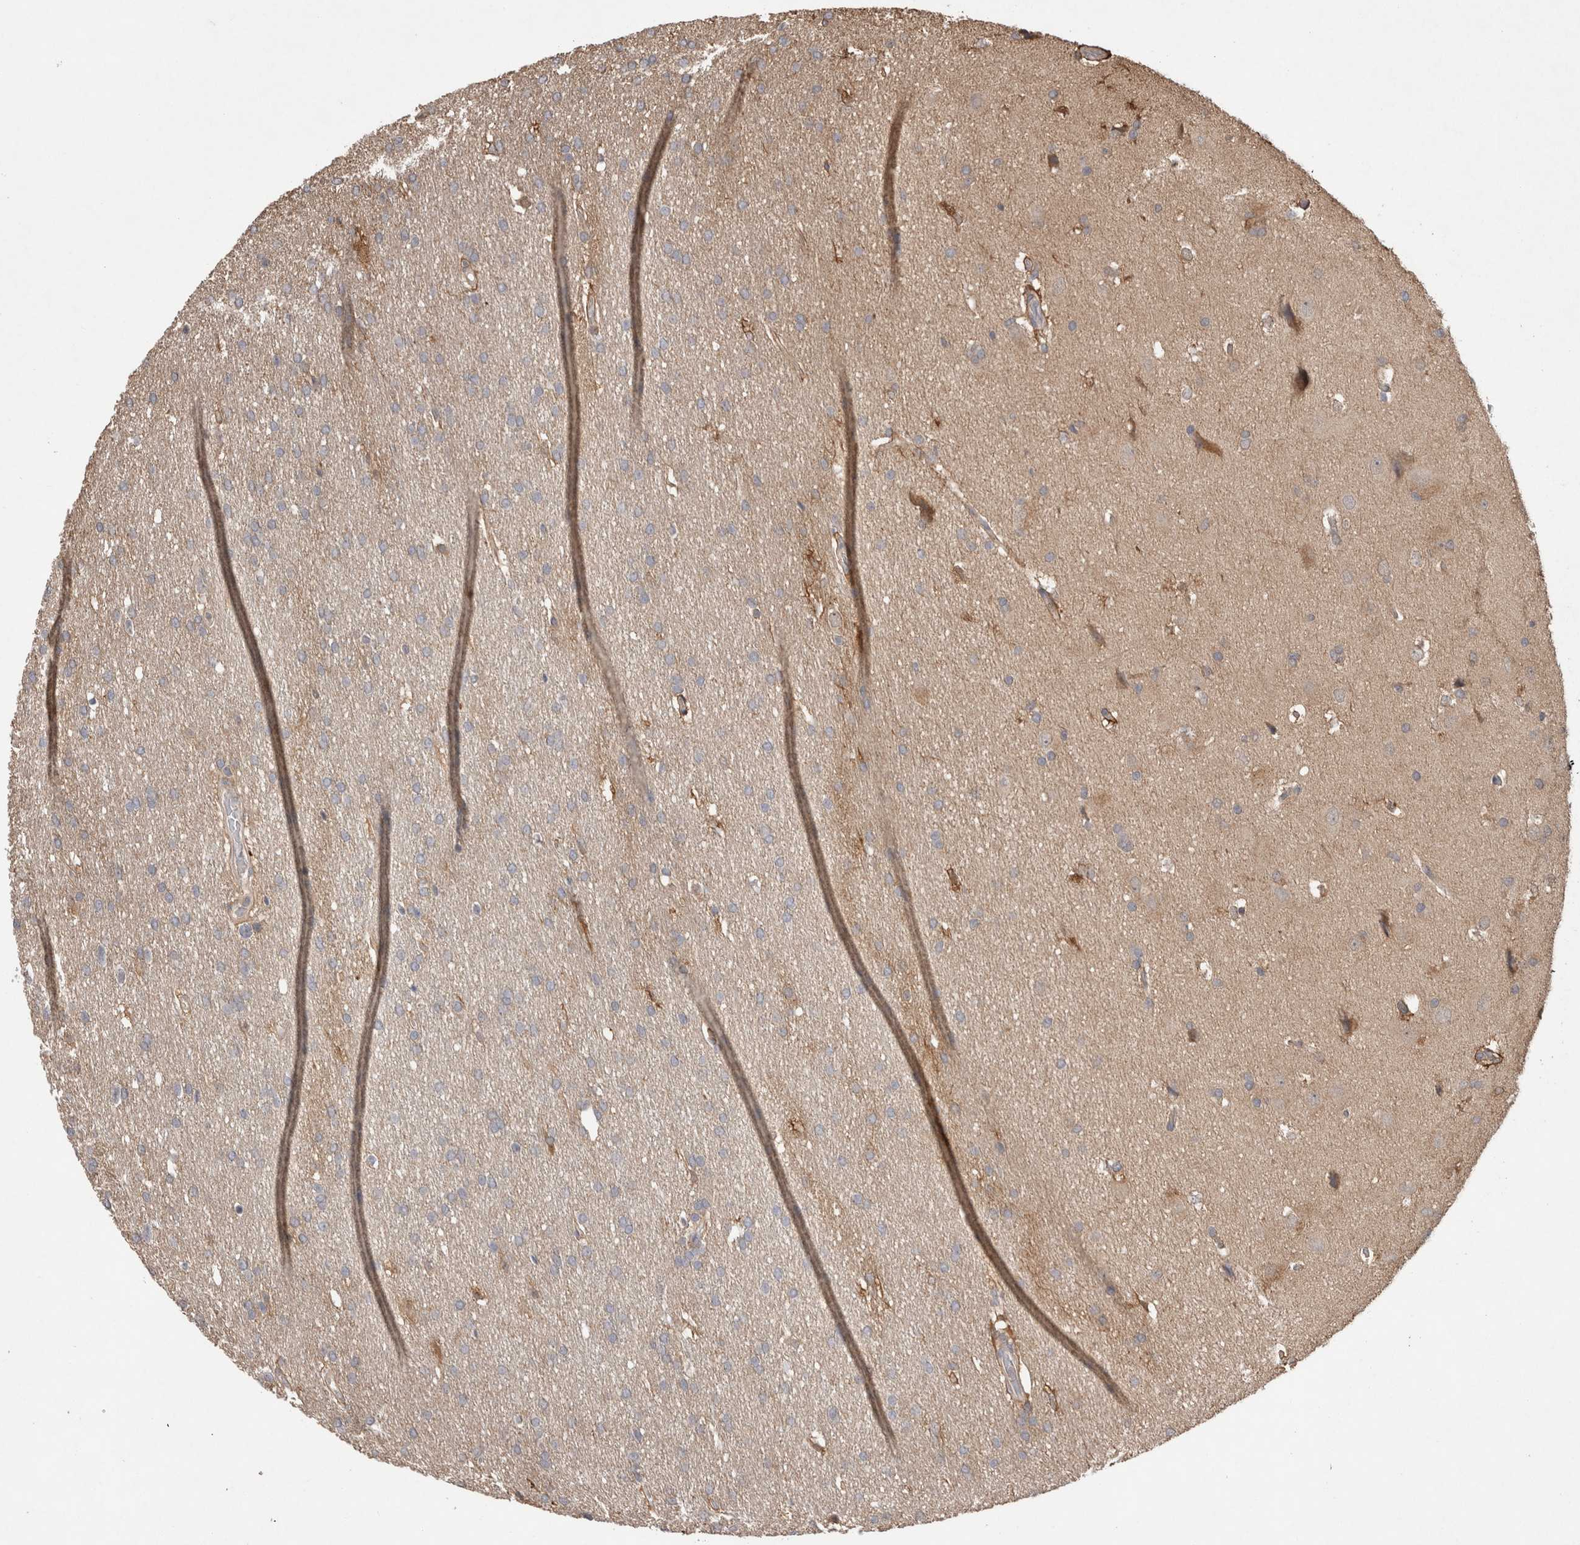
{"staining": {"intensity": "weak", "quantity": "<25%", "location": "cytoplasmic/membranous"}, "tissue": "glioma", "cell_type": "Tumor cells", "image_type": "cancer", "snomed": [{"axis": "morphology", "description": "Glioma, malignant, Low grade"}, {"axis": "topography", "description": "Brain"}], "caption": "This is an immunohistochemistry photomicrograph of glioma. There is no positivity in tumor cells.", "gene": "TRIM5", "patient": {"sex": "female", "age": 37}}